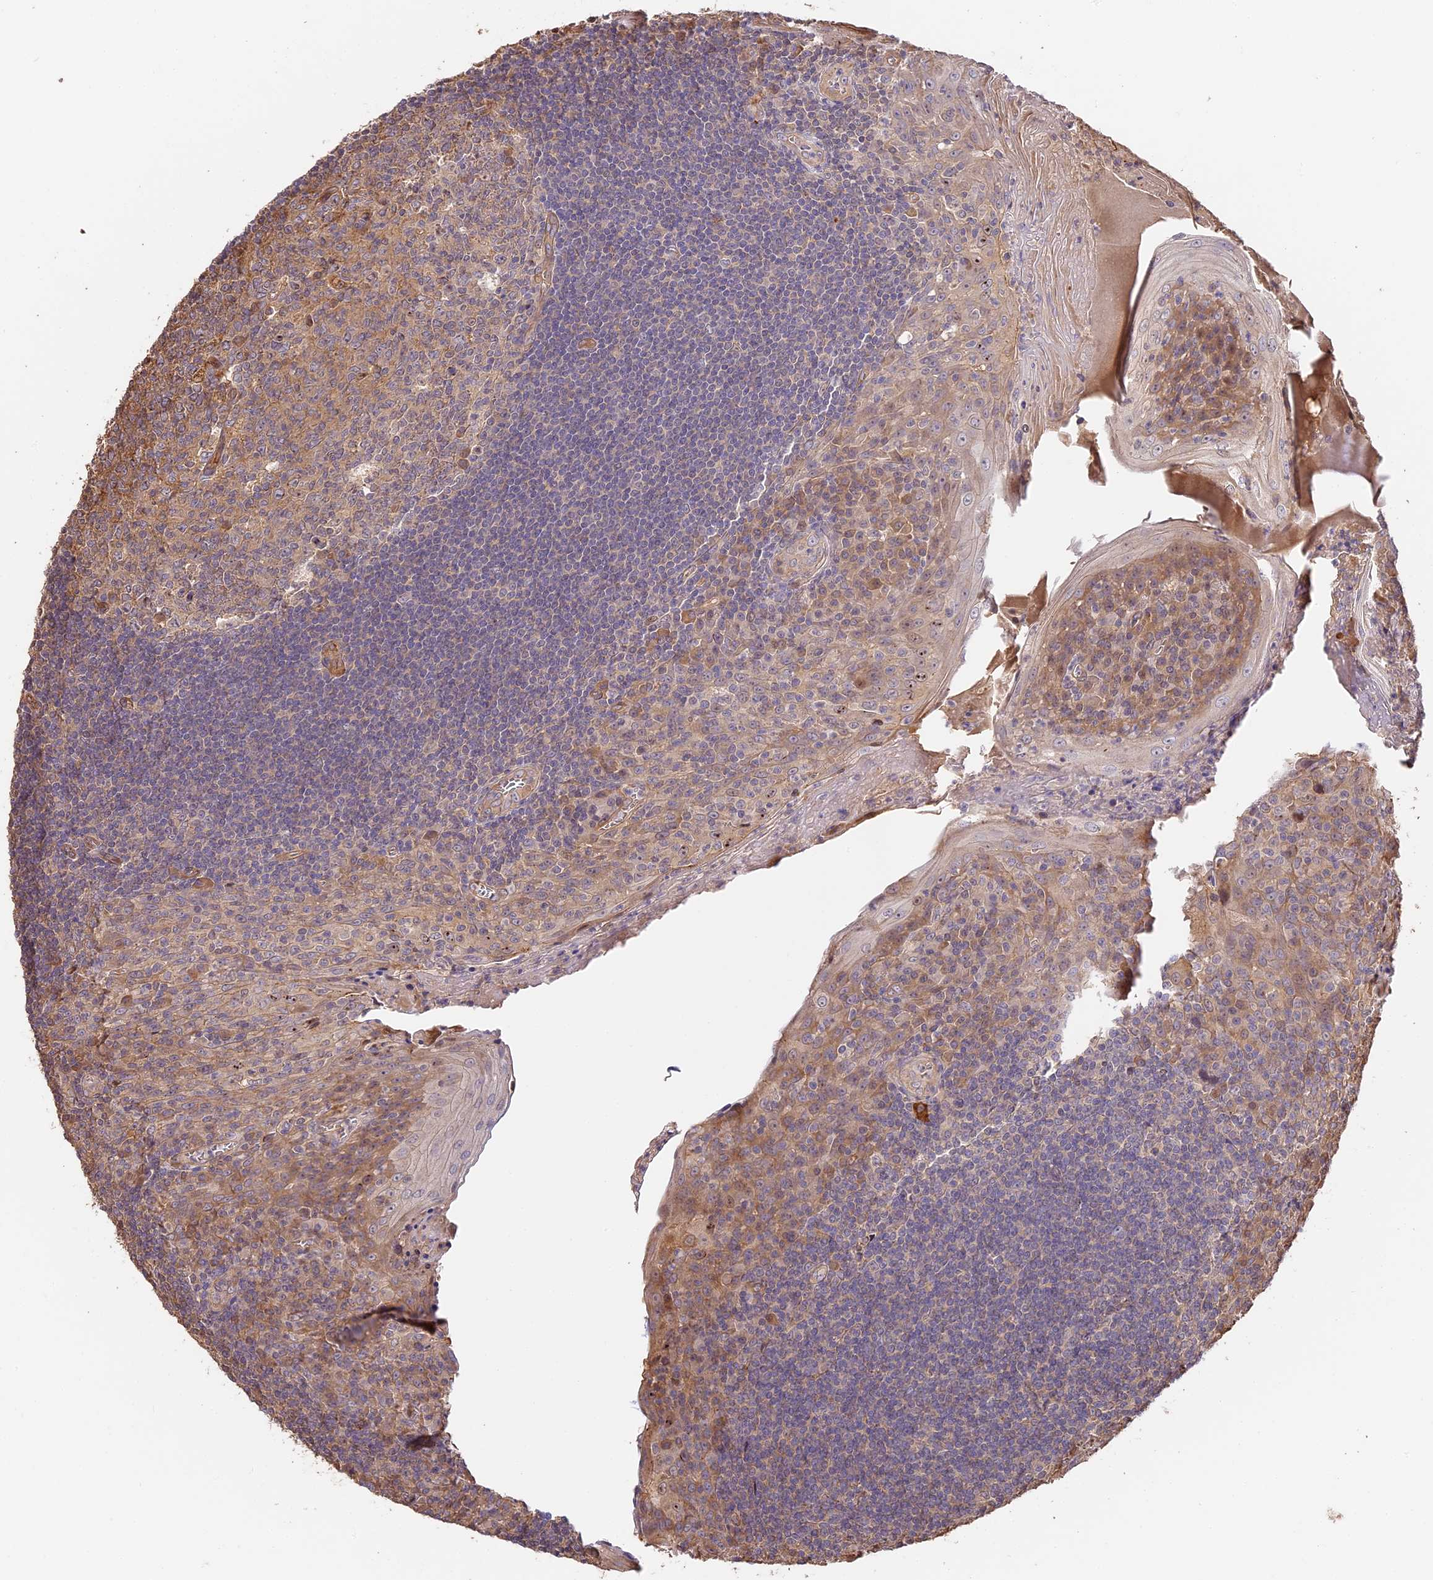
{"staining": {"intensity": "negative", "quantity": "none", "location": "none"}, "tissue": "tonsil", "cell_type": "Germinal center cells", "image_type": "normal", "snomed": [{"axis": "morphology", "description": "Normal tissue, NOS"}, {"axis": "topography", "description": "Tonsil"}], "caption": "This is a photomicrograph of immunohistochemistry staining of unremarkable tonsil, which shows no staining in germinal center cells.", "gene": "PPP1R37", "patient": {"sex": "male", "age": 27}}